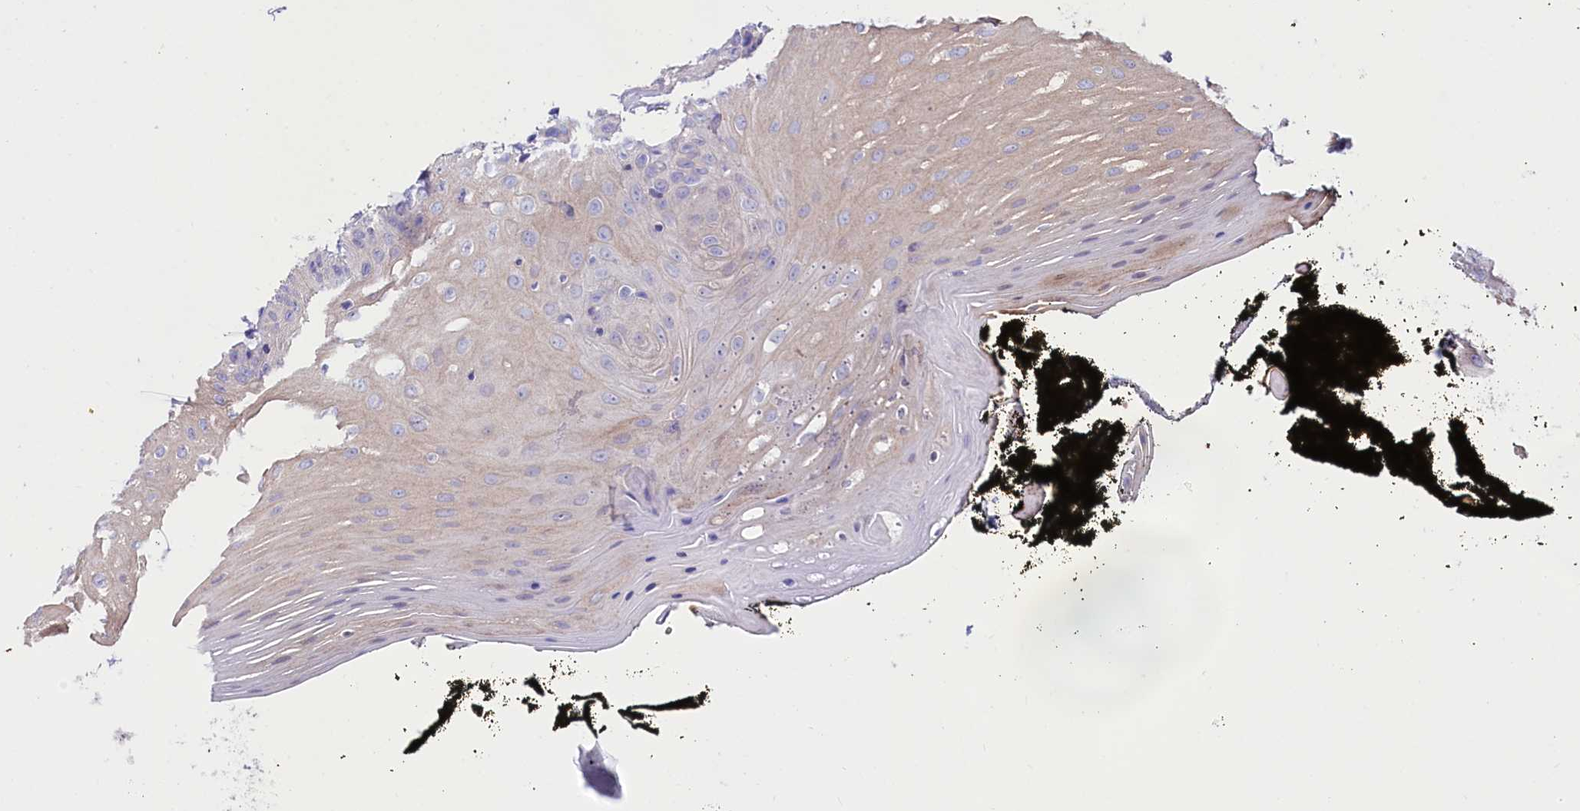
{"staining": {"intensity": "negative", "quantity": "none", "location": "none"}, "tissue": "oral mucosa", "cell_type": "Squamous epithelial cells", "image_type": "normal", "snomed": [{"axis": "morphology", "description": "Normal tissue, NOS"}, {"axis": "topography", "description": "Oral tissue"}], "caption": "Squamous epithelial cells are negative for protein expression in unremarkable human oral mucosa.", "gene": "ABHD5", "patient": {"sex": "male", "age": 74}}